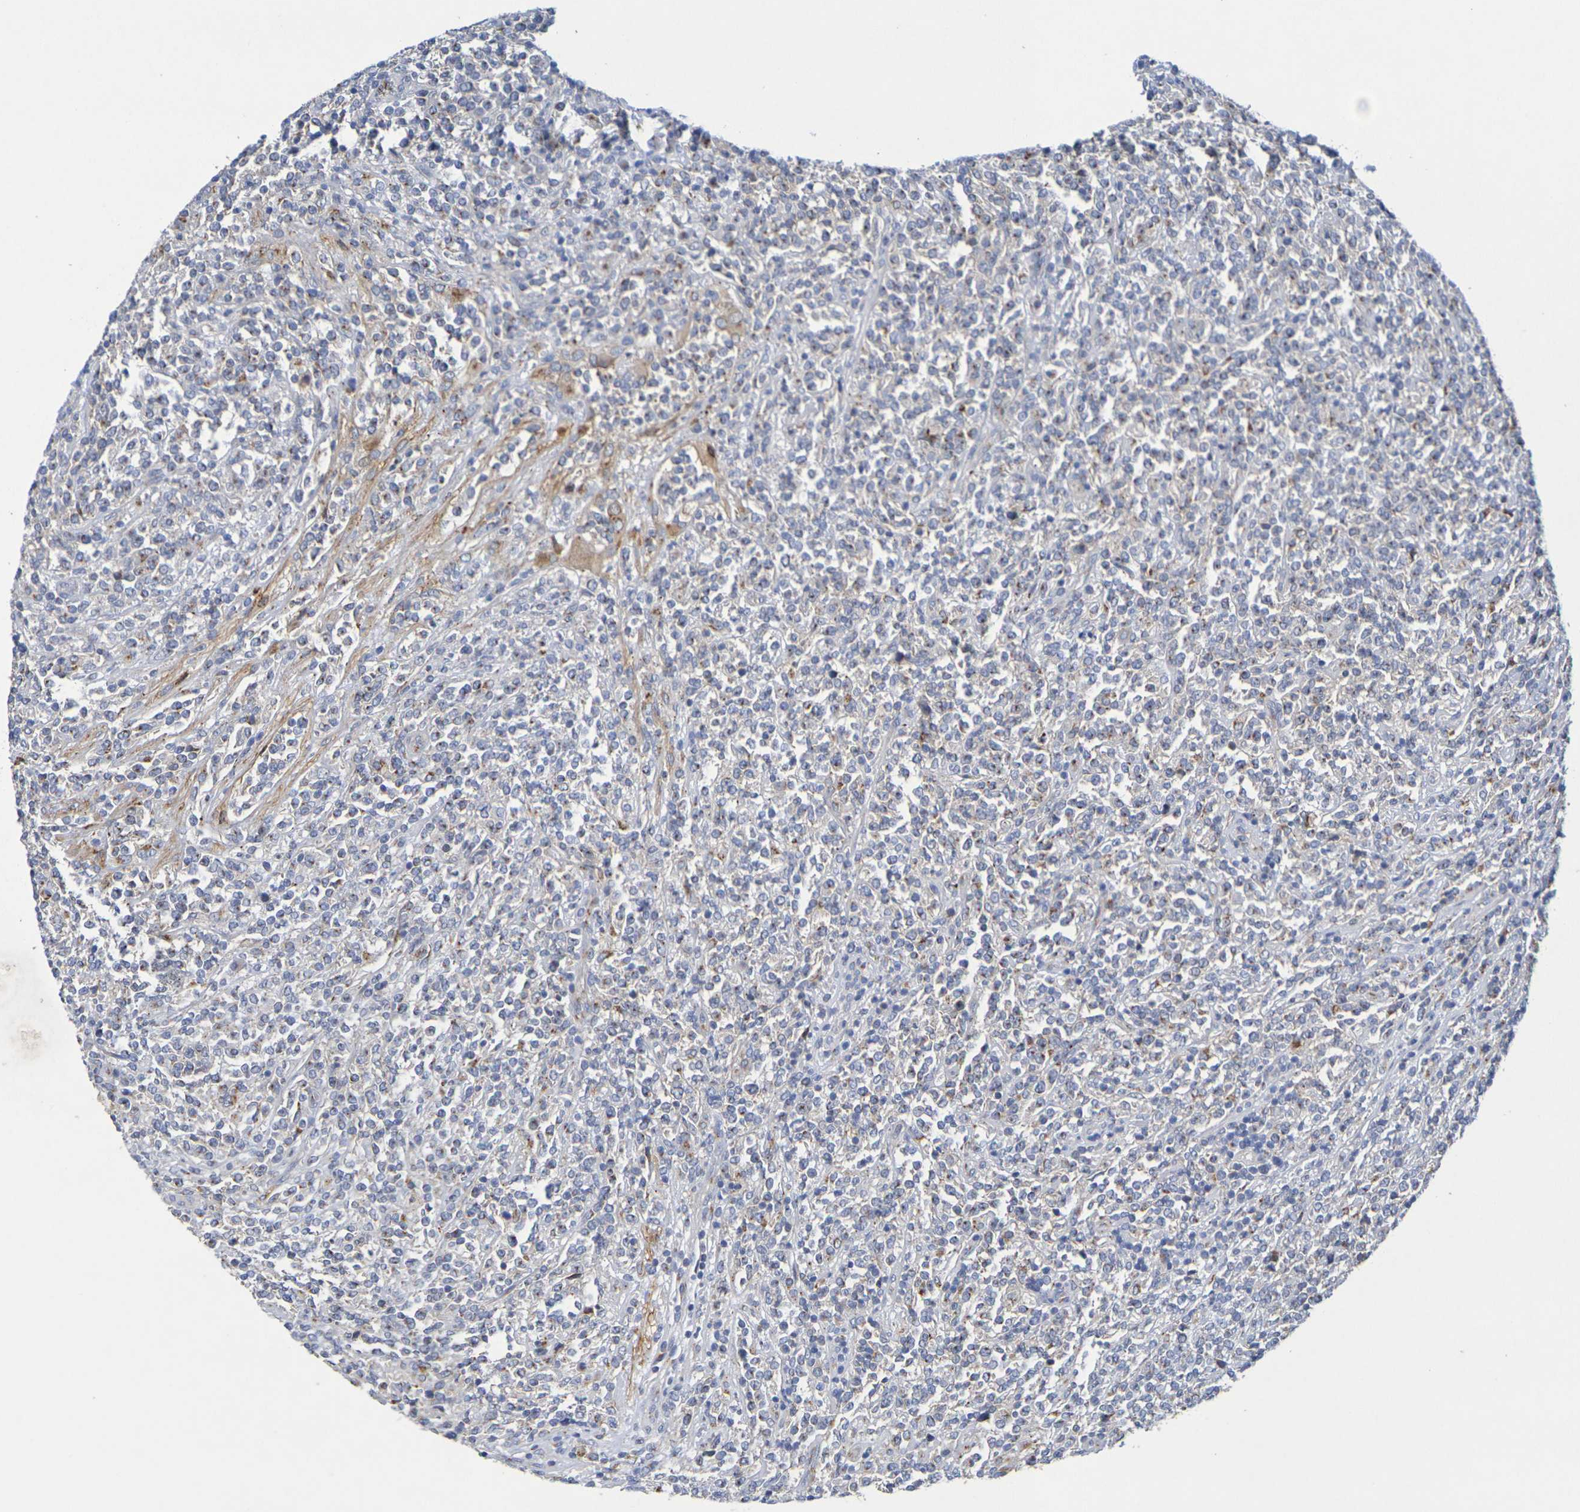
{"staining": {"intensity": "moderate", "quantity": "25%-75%", "location": "cytoplasmic/membranous"}, "tissue": "lymphoma", "cell_type": "Tumor cells", "image_type": "cancer", "snomed": [{"axis": "morphology", "description": "Malignant lymphoma, non-Hodgkin's type, High grade"}, {"axis": "topography", "description": "Soft tissue"}], "caption": "Immunohistochemistry image of high-grade malignant lymphoma, non-Hodgkin's type stained for a protein (brown), which shows medium levels of moderate cytoplasmic/membranous staining in approximately 25%-75% of tumor cells.", "gene": "DCP2", "patient": {"sex": "male", "age": 18}}